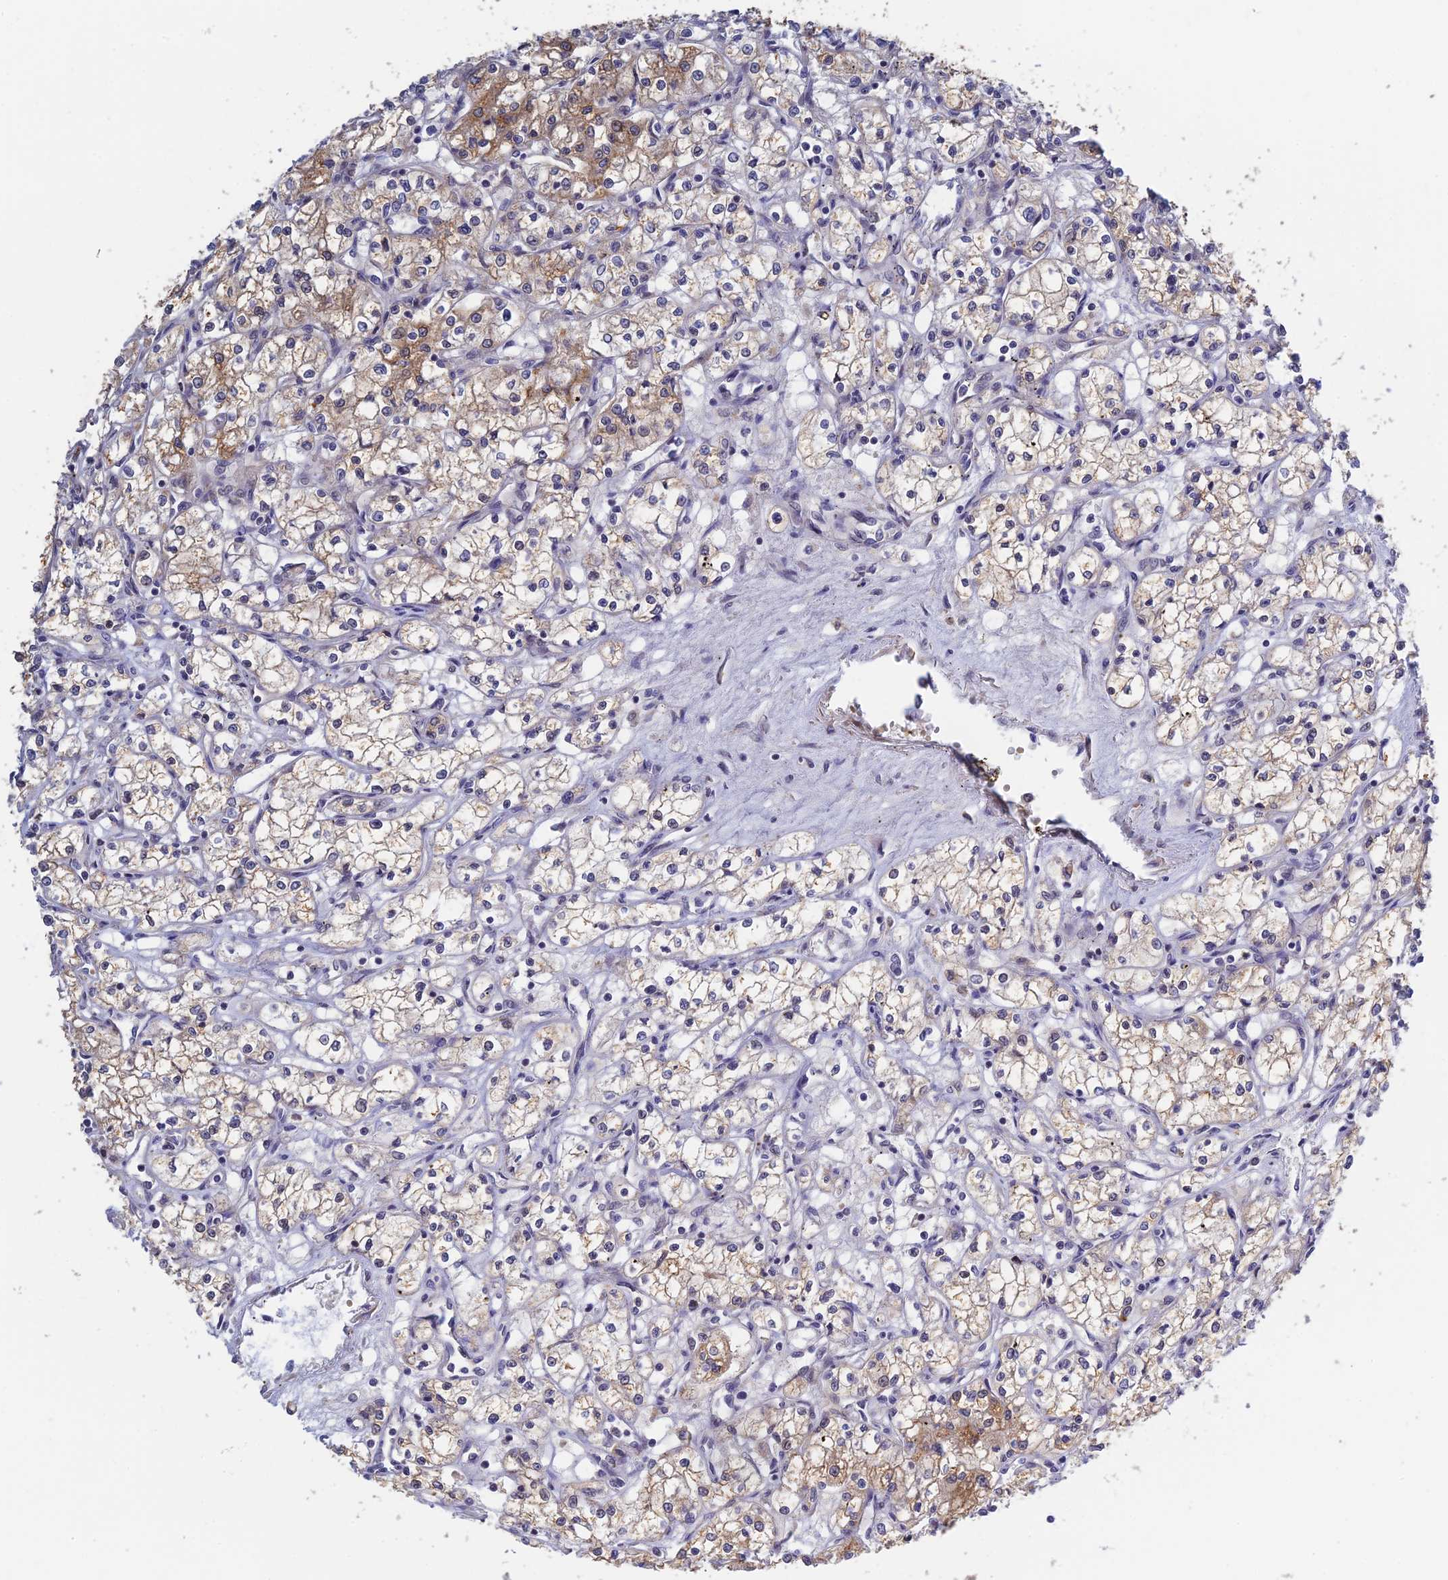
{"staining": {"intensity": "moderate", "quantity": "<25%", "location": "cytoplasmic/membranous"}, "tissue": "renal cancer", "cell_type": "Tumor cells", "image_type": "cancer", "snomed": [{"axis": "morphology", "description": "Adenocarcinoma, NOS"}, {"axis": "topography", "description": "Kidney"}], "caption": "A photomicrograph of renal adenocarcinoma stained for a protein demonstrates moderate cytoplasmic/membranous brown staining in tumor cells. The protein is stained brown, and the nuclei are stained in blue (DAB IHC with brightfield microscopy, high magnification).", "gene": "CWH43", "patient": {"sex": "male", "age": 59}}